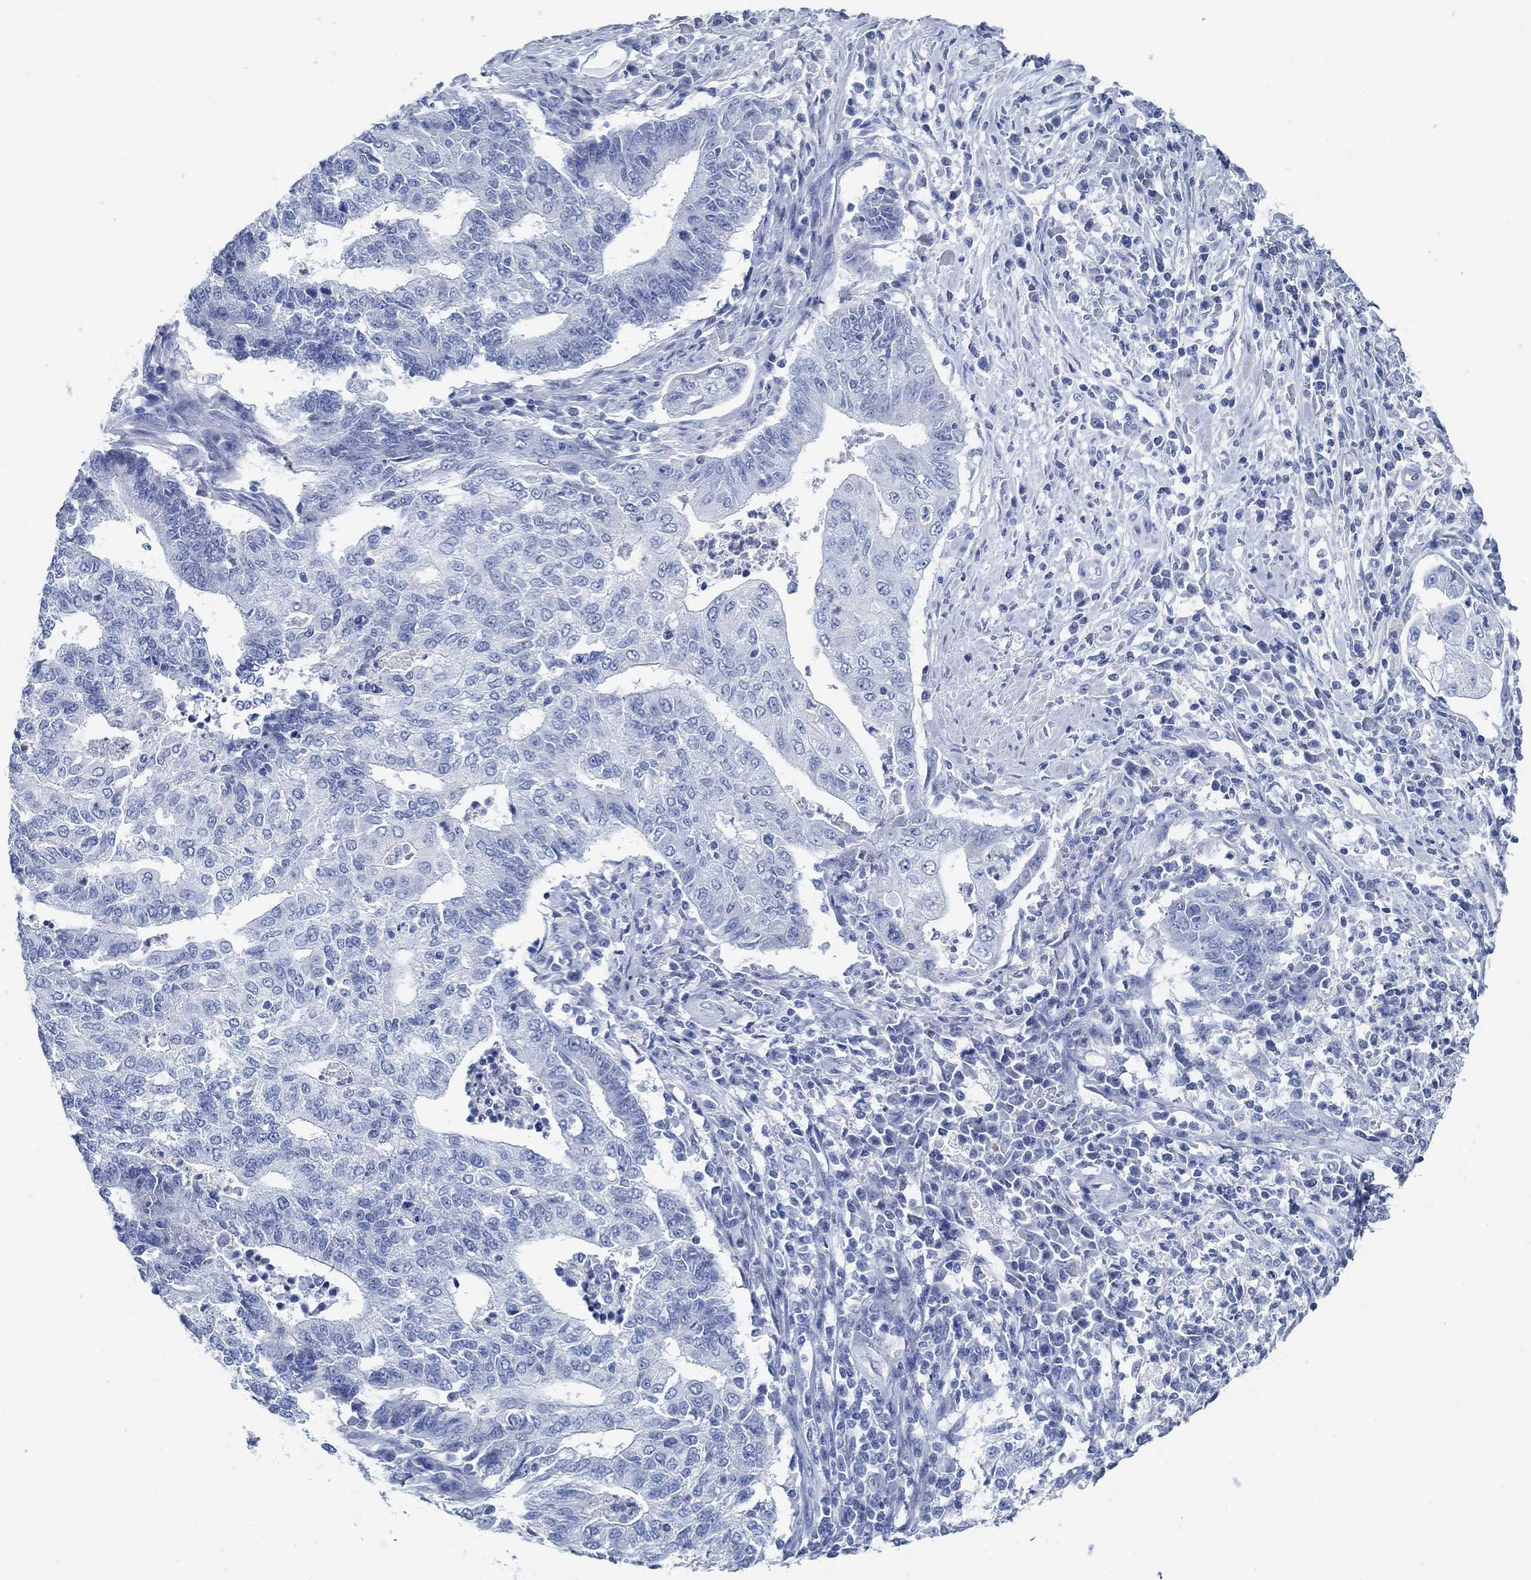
{"staining": {"intensity": "negative", "quantity": "none", "location": "none"}, "tissue": "endometrial cancer", "cell_type": "Tumor cells", "image_type": "cancer", "snomed": [{"axis": "morphology", "description": "Adenocarcinoma, NOS"}, {"axis": "topography", "description": "Uterus"}, {"axis": "topography", "description": "Endometrium"}], "caption": "Immunohistochemistry photomicrograph of neoplastic tissue: human endometrial adenocarcinoma stained with DAB (3,3'-diaminobenzidine) demonstrates no significant protein staining in tumor cells. (Stains: DAB immunohistochemistry with hematoxylin counter stain, Microscopy: brightfield microscopy at high magnification).", "gene": "SLC45A1", "patient": {"sex": "female", "age": 54}}